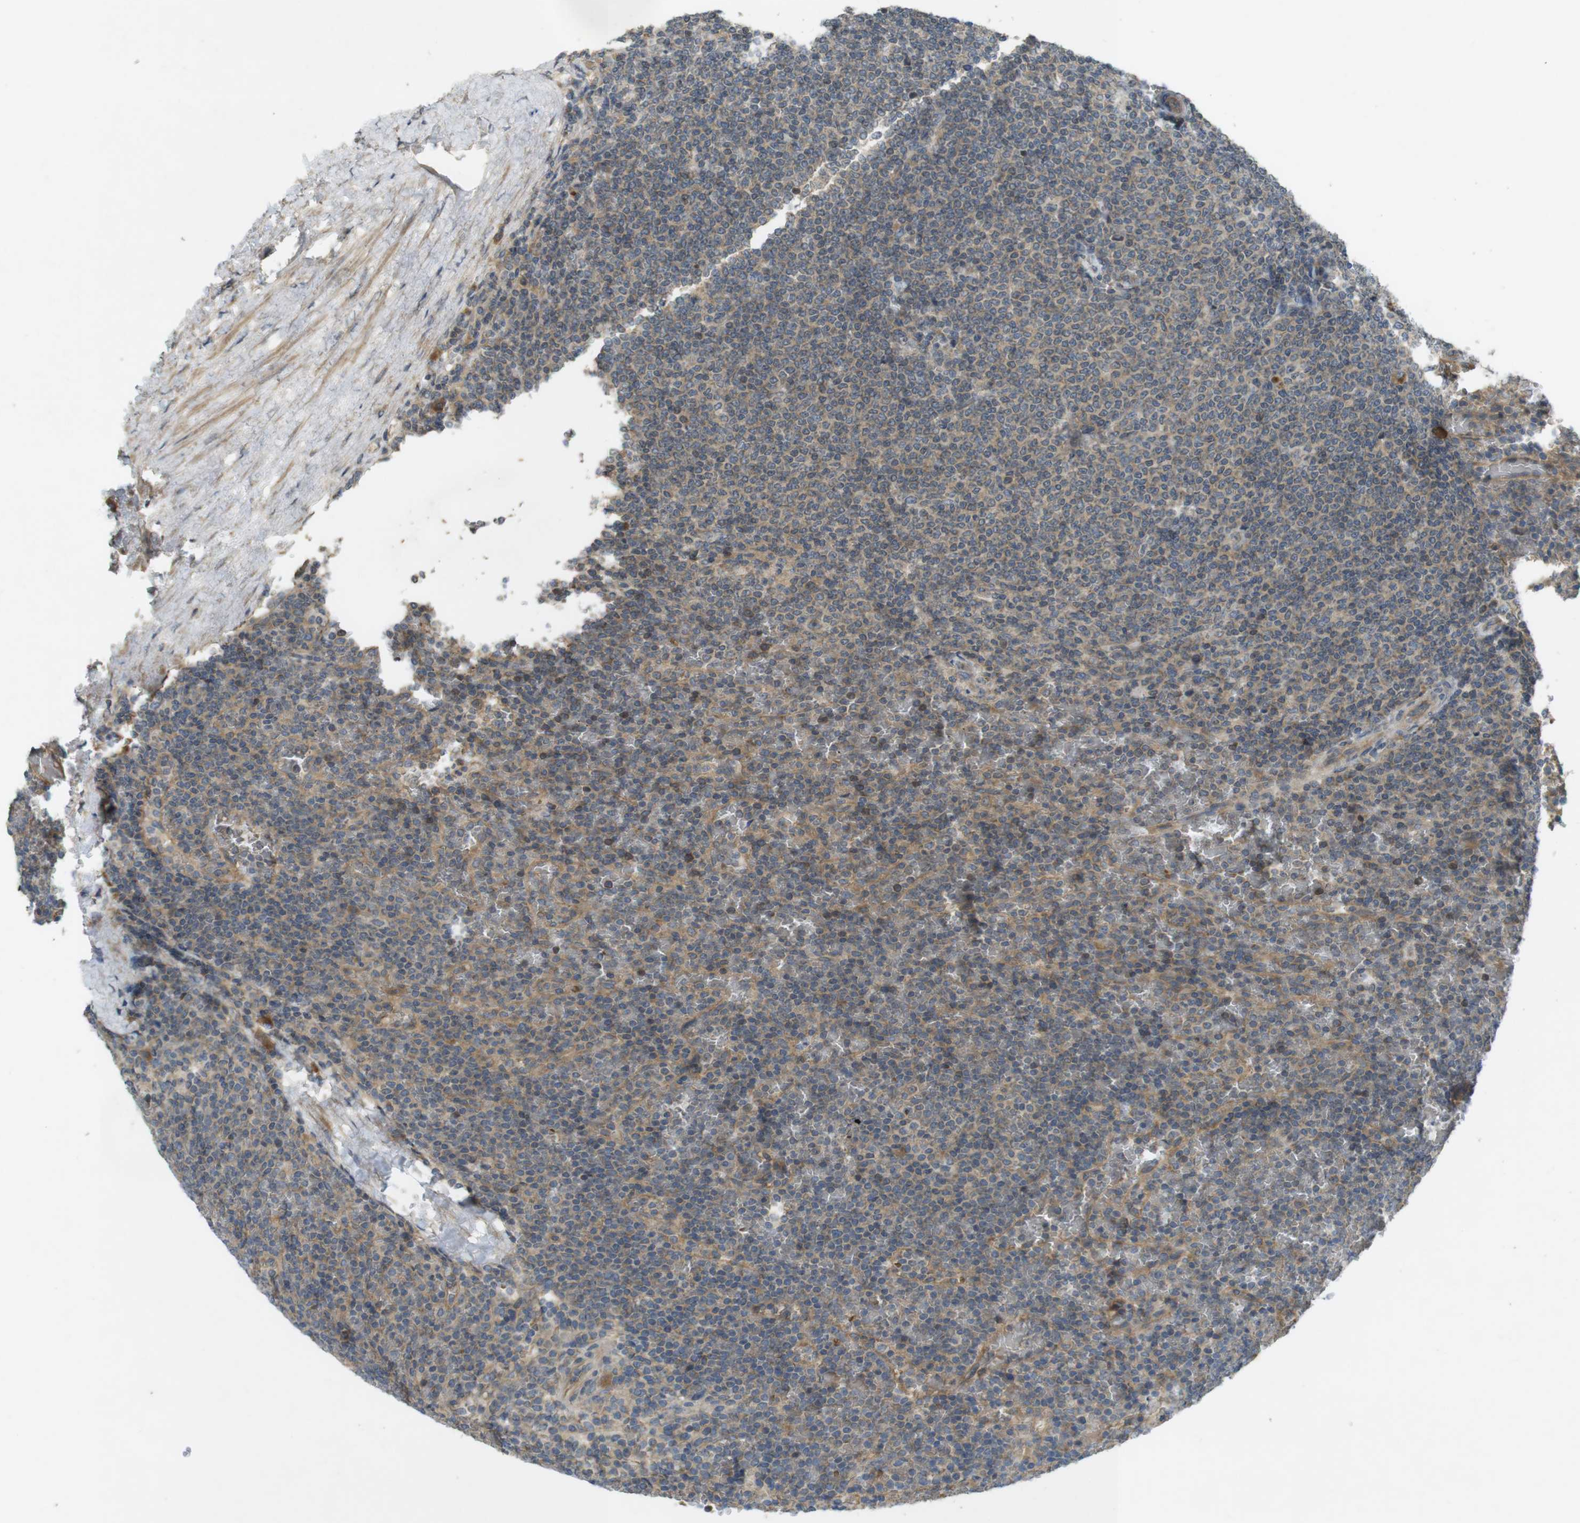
{"staining": {"intensity": "moderate", "quantity": "<25%", "location": "cytoplasmic/membranous"}, "tissue": "lymphoma", "cell_type": "Tumor cells", "image_type": "cancer", "snomed": [{"axis": "morphology", "description": "Malignant lymphoma, non-Hodgkin's type, Low grade"}, {"axis": "topography", "description": "Spleen"}], "caption": "Low-grade malignant lymphoma, non-Hodgkin's type stained with IHC exhibits moderate cytoplasmic/membranous positivity in about <25% of tumor cells. Using DAB (brown) and hematoxylin (blue) stains, captured at high magnification using brightfield microscopy.", "gene": "CLTC", "patient": {"sex": "female", "age": 77}}